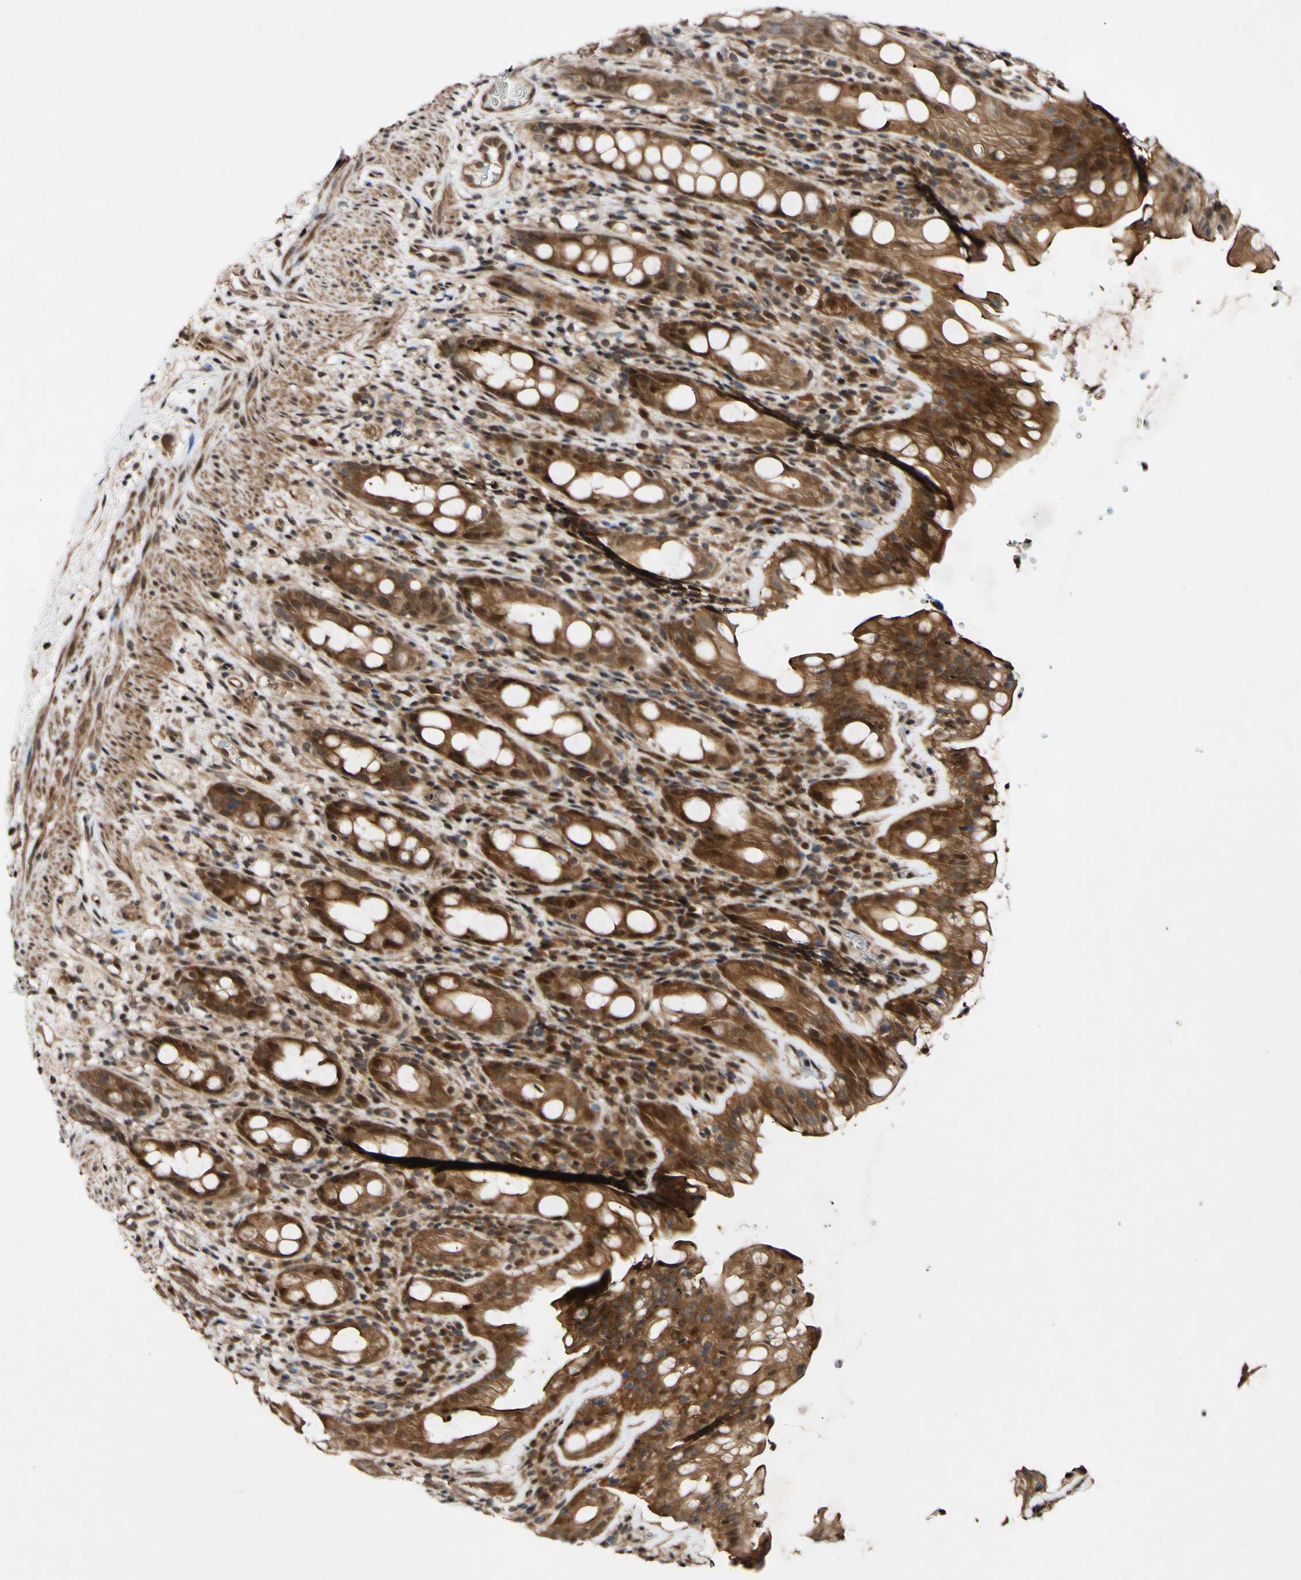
{"staining": {"intensity": "moderate", "quantity": ">75%", "location": "cytoplasmic/membranous,nuclear"}, "tissue": "rectum", "cell_type": "Glandular cells", "image_type": "normal", "snomed": [{"axis": "morphology", "description": "Normal tissue, NOS"}, {"axis": "topography", "description": "Rectum"}], "caption": "IHC (DAB (3,3'-diaminobenzidine)) staining of unremarkable human rectum demonstrates moderate cytoplasmic/membranous,nuclear protein positivity in approximately >75% of glandular cells.", "gene": "CSNK1E", "patient": {"sex": "male", "age": 44}}